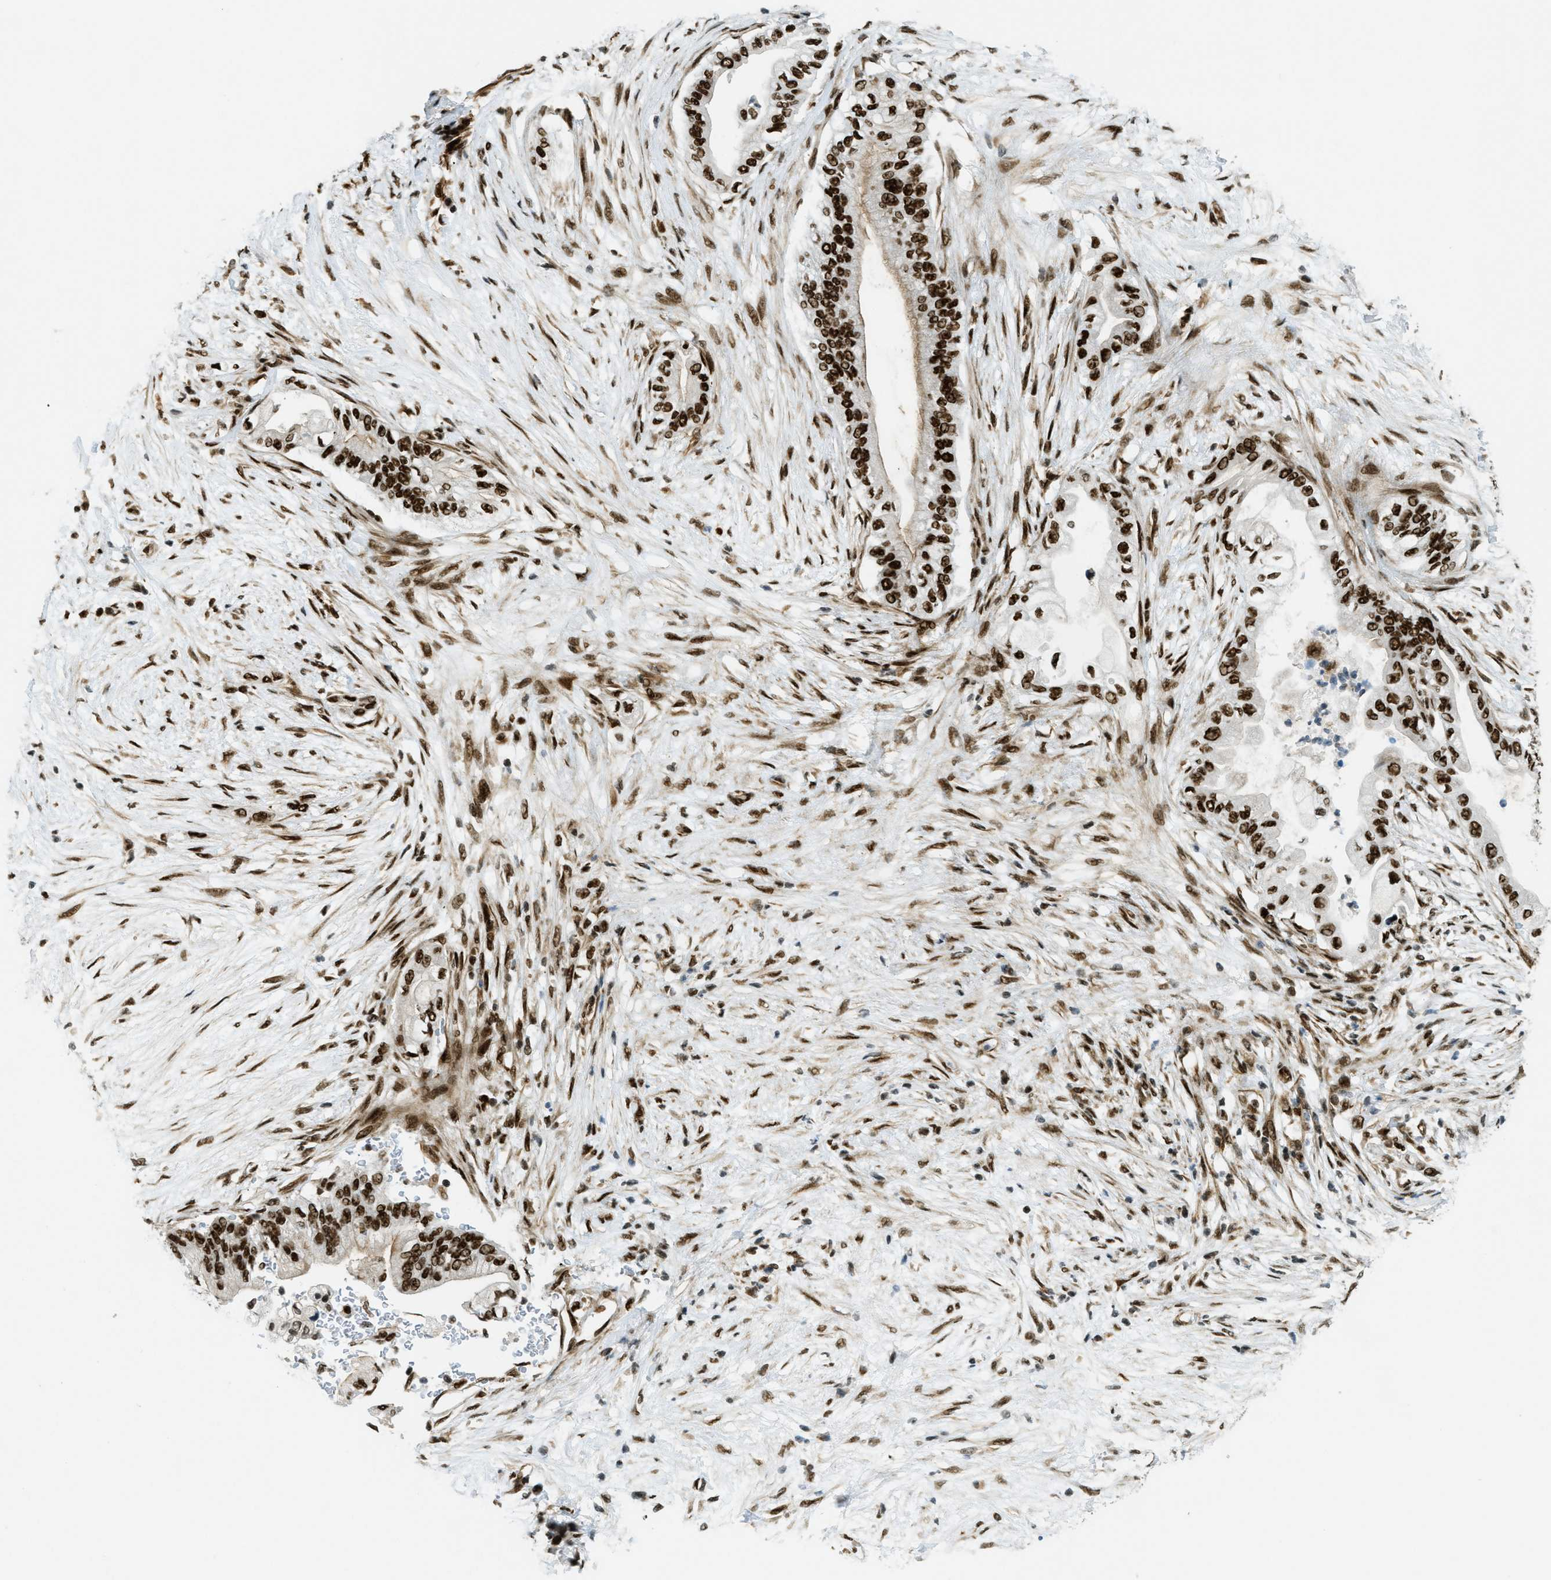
{"staining": {"intensity": "strong", "quantity": ">75%", "location": "nuclear"}, "tissue": "pancreatic cancer", "cell_type": "Tumor cells", "image_type": "cancer", "snomed": [{"axis": "morphology", "description": "Normal tissue, NOS"}, {"axis": "morphology", "description": "Adenocarcinoma, NOS"}, {"axis": "topography", "description": "Pancreas"}, {"axis": "topography", "description": "Duodenum"}], "caption": "Adenocarcinoma (pancreatic) was stained to show a protein in brown. There is high levels of strong nuclear staining in approximately >75% of tumor cells. (IHC, brightfield microscopy, high magnification).", "gene": "ZFR", "patient": {"sex": "female", "age": 60}}